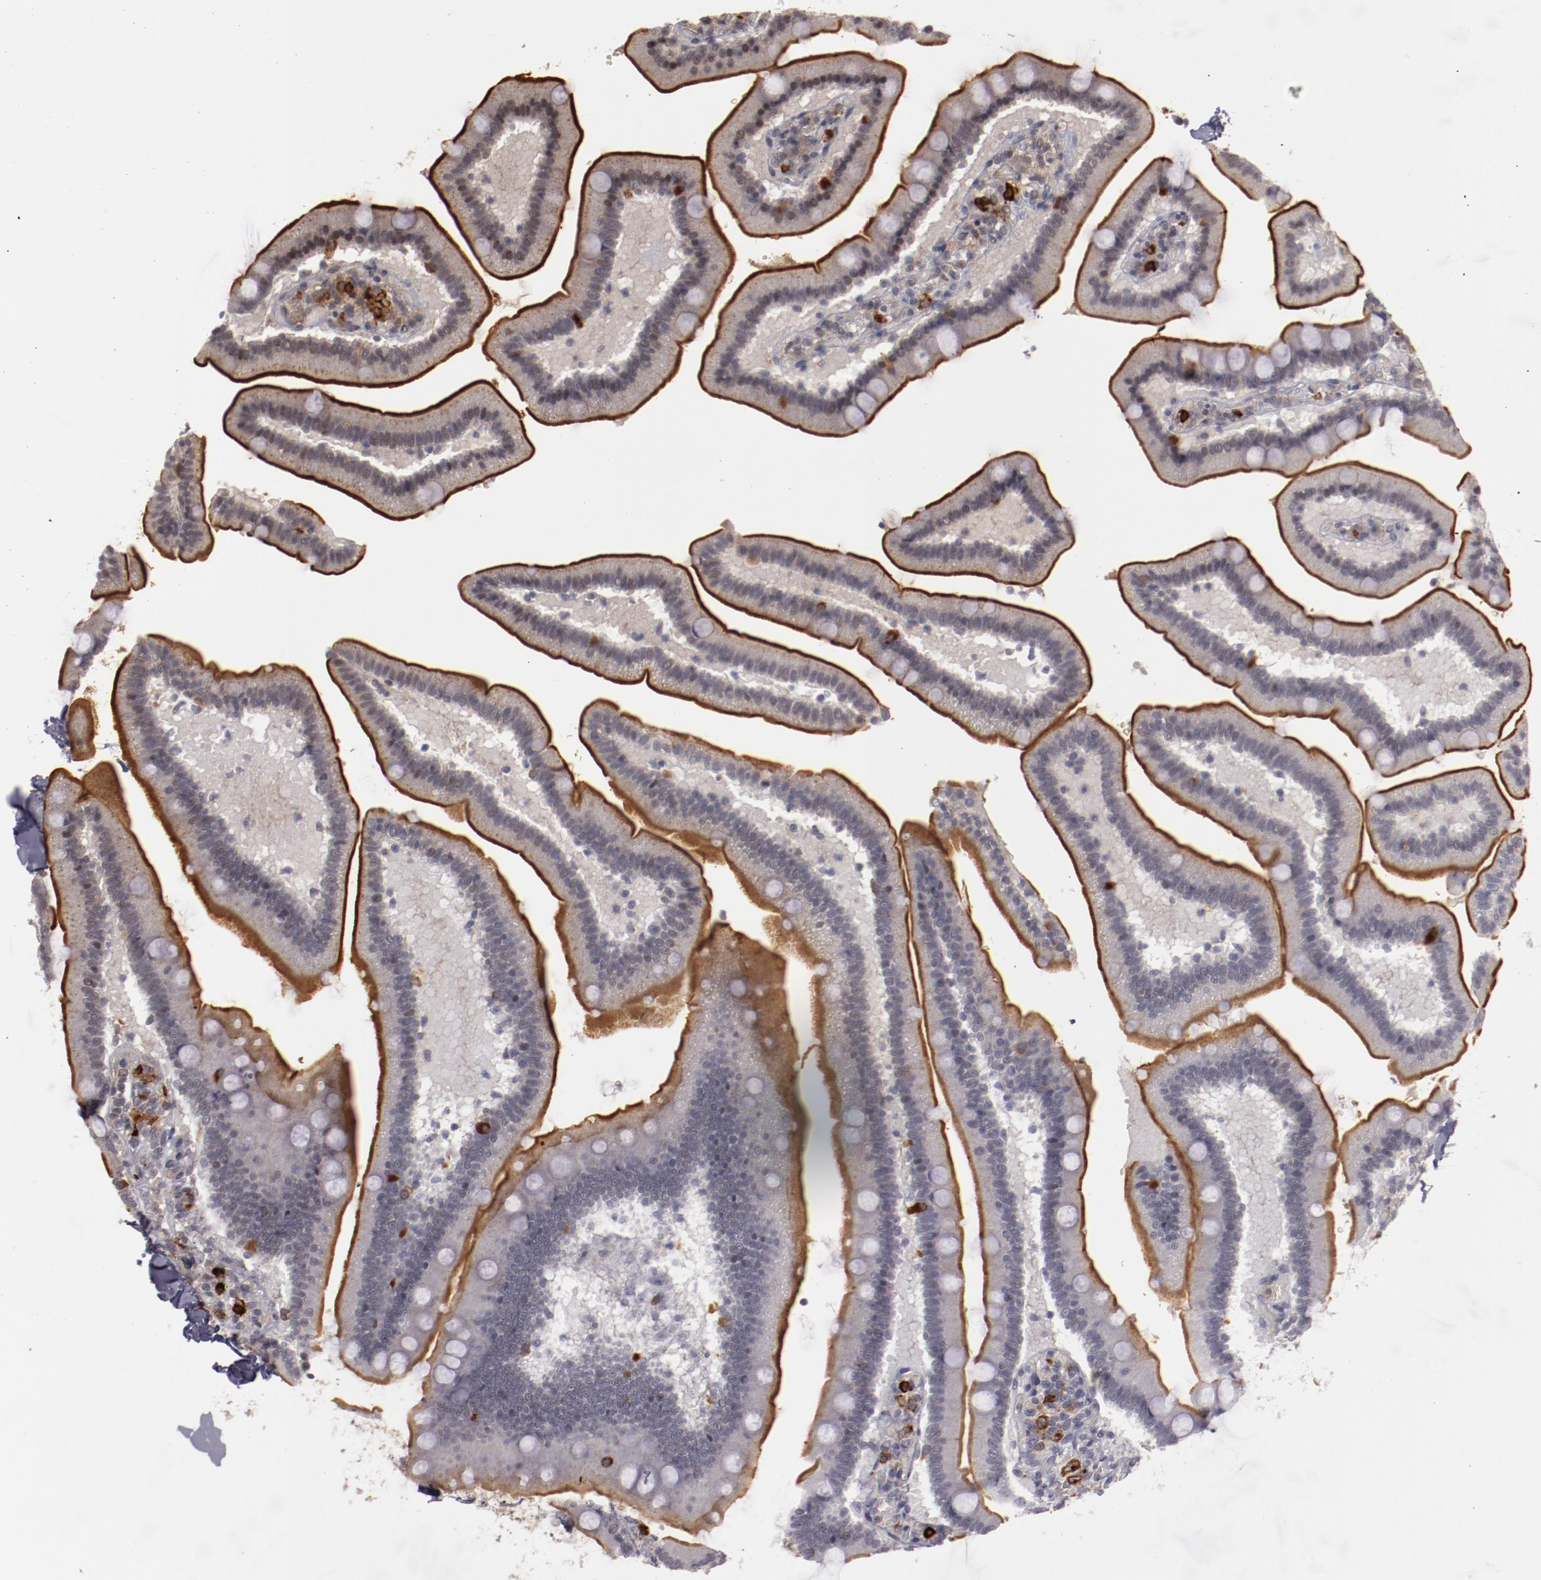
{"staining": {"intensity": "moderate", "quantity": ">75%", "location": "cytoplasmic/membranous"}, "tissue": "duodenum", "cell_type": "Glandular cells", "image_type": "normal", "snomed": [{"axis": "morphology", "description": "Normal tissue, NOS"}, {"axis": "topography", "description": "Duodenum"}], "caption": "Immunohistochemical staining of benign duodenum demonstrates >75% levels of moderate cytoplasmic/membranous protein expression in about >75% of glandular cells. The staining was performed using DAB (3,3'-diaminobenzidine) to visualize the protein expression in brown, while the nuclei were stained in blue with hematoxylin (Magnification: 20x).", "gene": "STX3", "patient": {"sex": "male", "age": 66}}